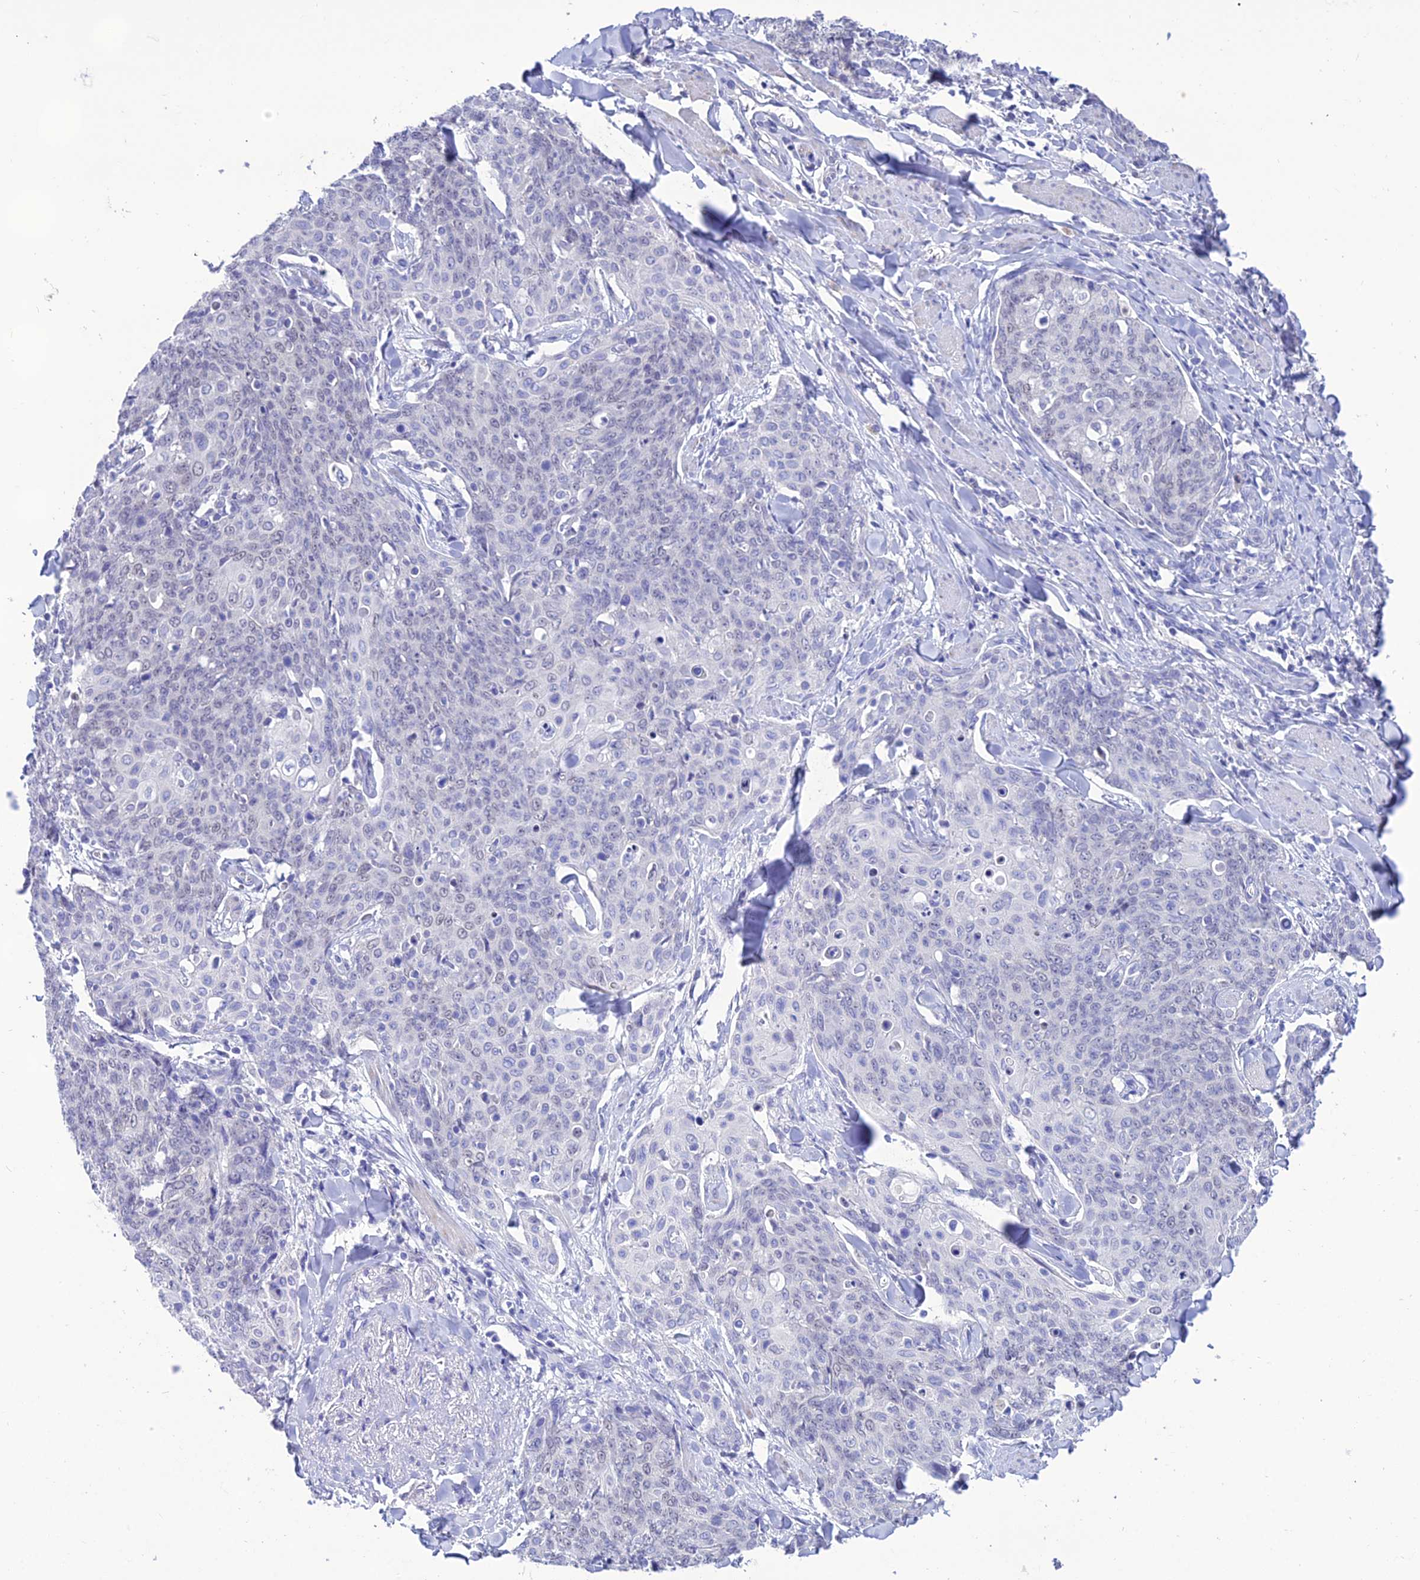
{"staining": {"intensity": "negative", "quantity": "none", "location": "none"}, "tissue": "skin cancer", "cell_type": "Tumor cells", "image_type": "cancer", "snomed": [{"axis": "morphology", "description": "Squamous cell carcinoma, NOS"}, {"axis": "topography", "description": "Skin"}, {"axis": "topography", "description": "Vulva"}], "caption": "High magnification brightfield microscopy of squamous cell carcinoma (skin) stained with DAB (brown) and counterstained with hematoxylin (blue): tumor cells show no significant positivity. The staining is performed using DAB brown chromogen with nuclei counter-stained in using hematoxylin.", "gene": "DEFB107A", "patient": {"sex": "female", "age": 85}}